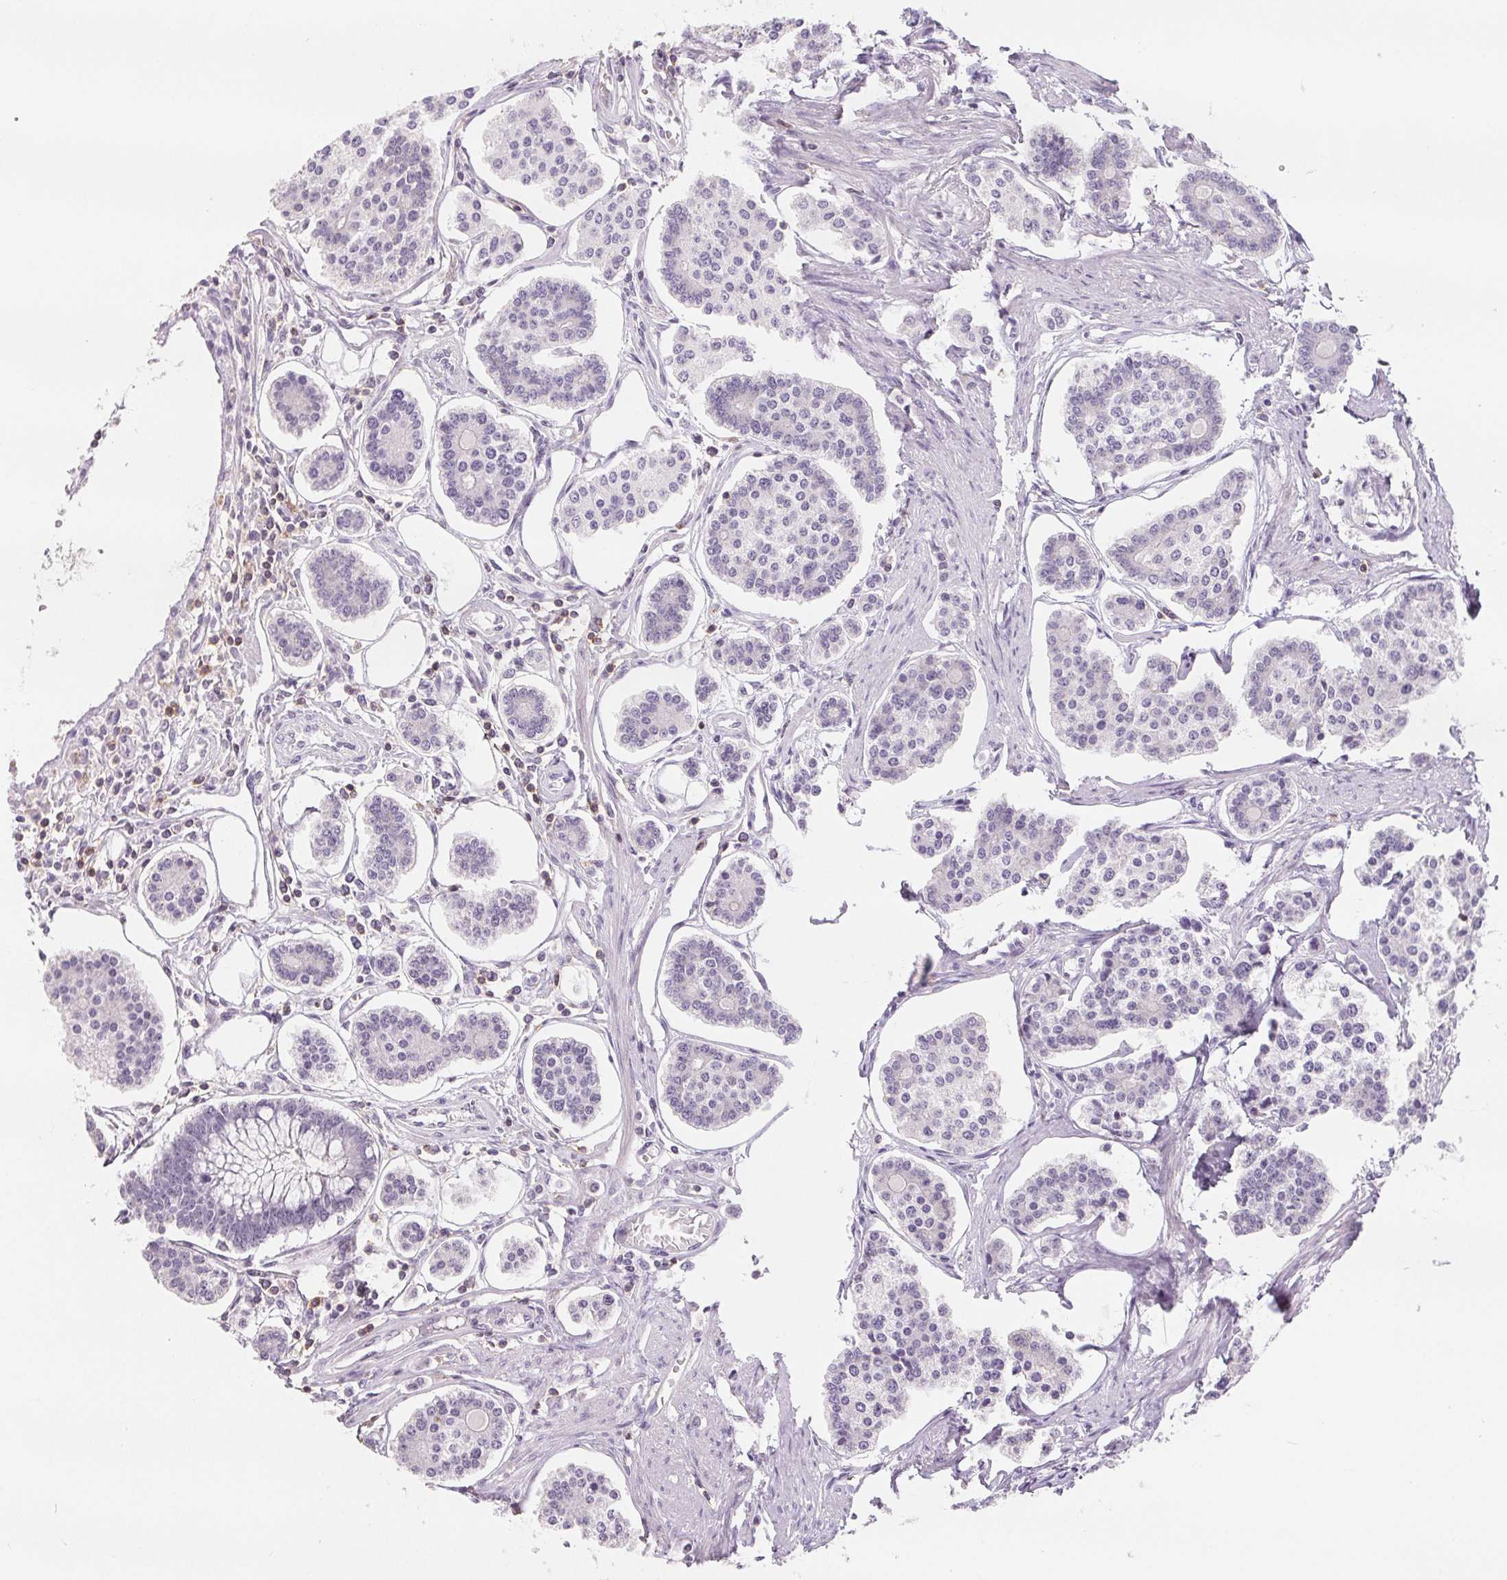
{"staining": {"intensity": "negative", "quantity": "none", "location": "none"}, "tissue": "carcinoid", "cell_type": "Tumor cells", "image_type": "cancer", "snomed": [{"axis": "morphology", "description": "Carcinoid, malignant, NOS"}, {"axis": "topography", "description": "Small intestine"}], "caption": "IHC of human carcinoid shows no expression in tumor cells.", "gene": "CD69", "patient": {"sex": "female", "age": 65}}